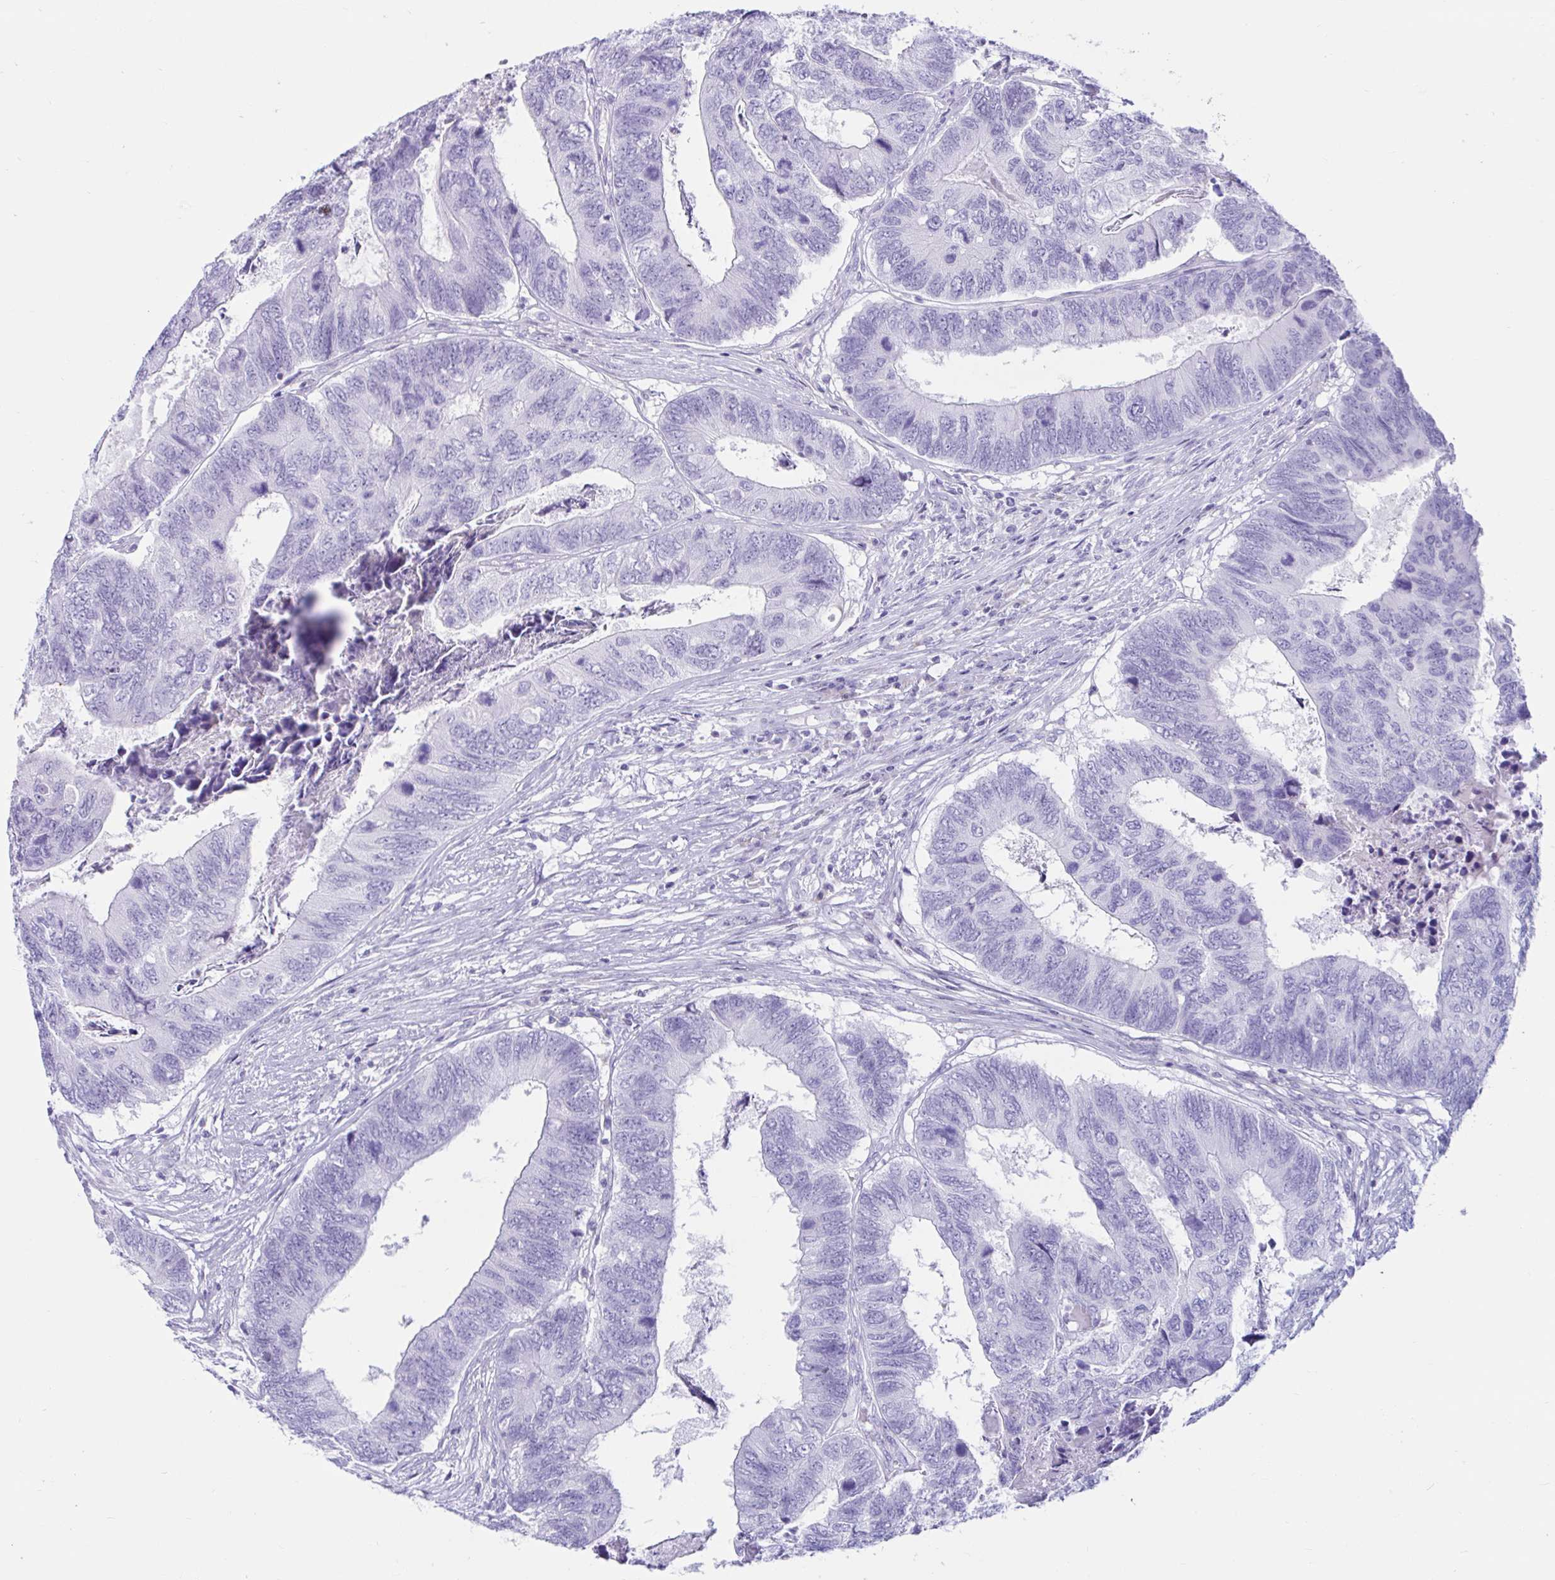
{"staining": {"intensity": "negative", "quantity": "none", "location": "none"}, "tissue": "colorectal cancer", "cell_type": "Tumor cells", "image_type": "cancer", "snomed": [{"axis": "morphology", "description": "Adenocarcinoma, NOS"}, {"axis": "topography", "description": "Colon"}], "caption": "This is an immunohistochemistry photomicrograph of human colorectal adenocarcinoma. There is no expression in tumor cells.", "gene": "BEST1", "patient": {"sex": "female", "age": 67}}